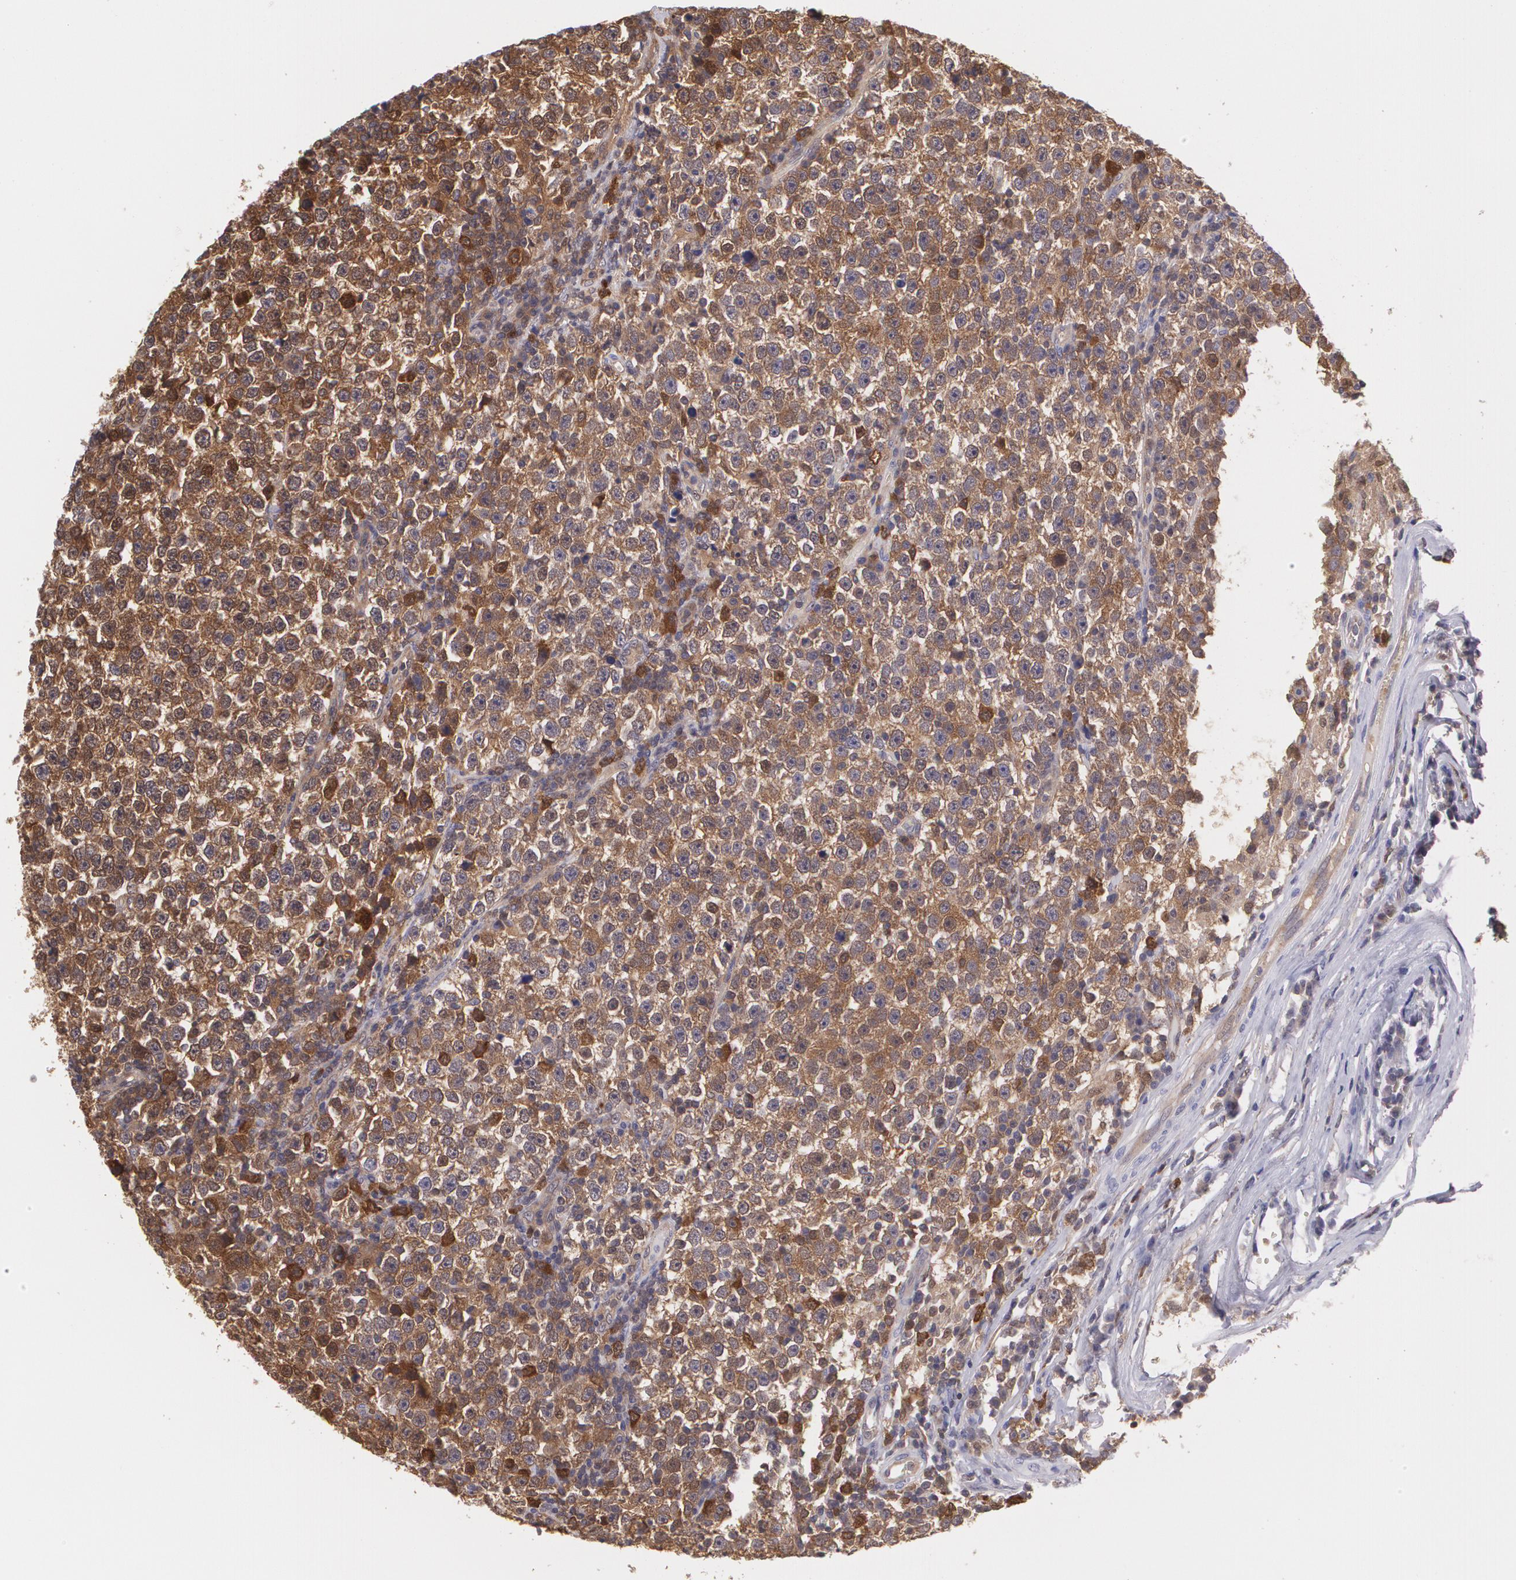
{"staining": {"intensity": "strong", "quantity": ">75%", "location": "cytoplasmic/membranous"}, "tissue": "testis cancer", "cell_type": "Tumor cells", "image_type": "cancer", "snomed": [{"axis": "morphology", "description": "Seminoma, NOS"}, {"axis": "topography", "description": "Testis"}], "caption": "DAB immunohistochemical staining of human testis cancer shows strong cytoplasmic/membranous protein staining in about >75% of tumor cells. The staining was performed using DAB, with brown indicating positive protein expression. Nuclei are stained blue with hematoxylin.", "gene": "HSPH1", "patient": {"sex": "male", "age": 43}}